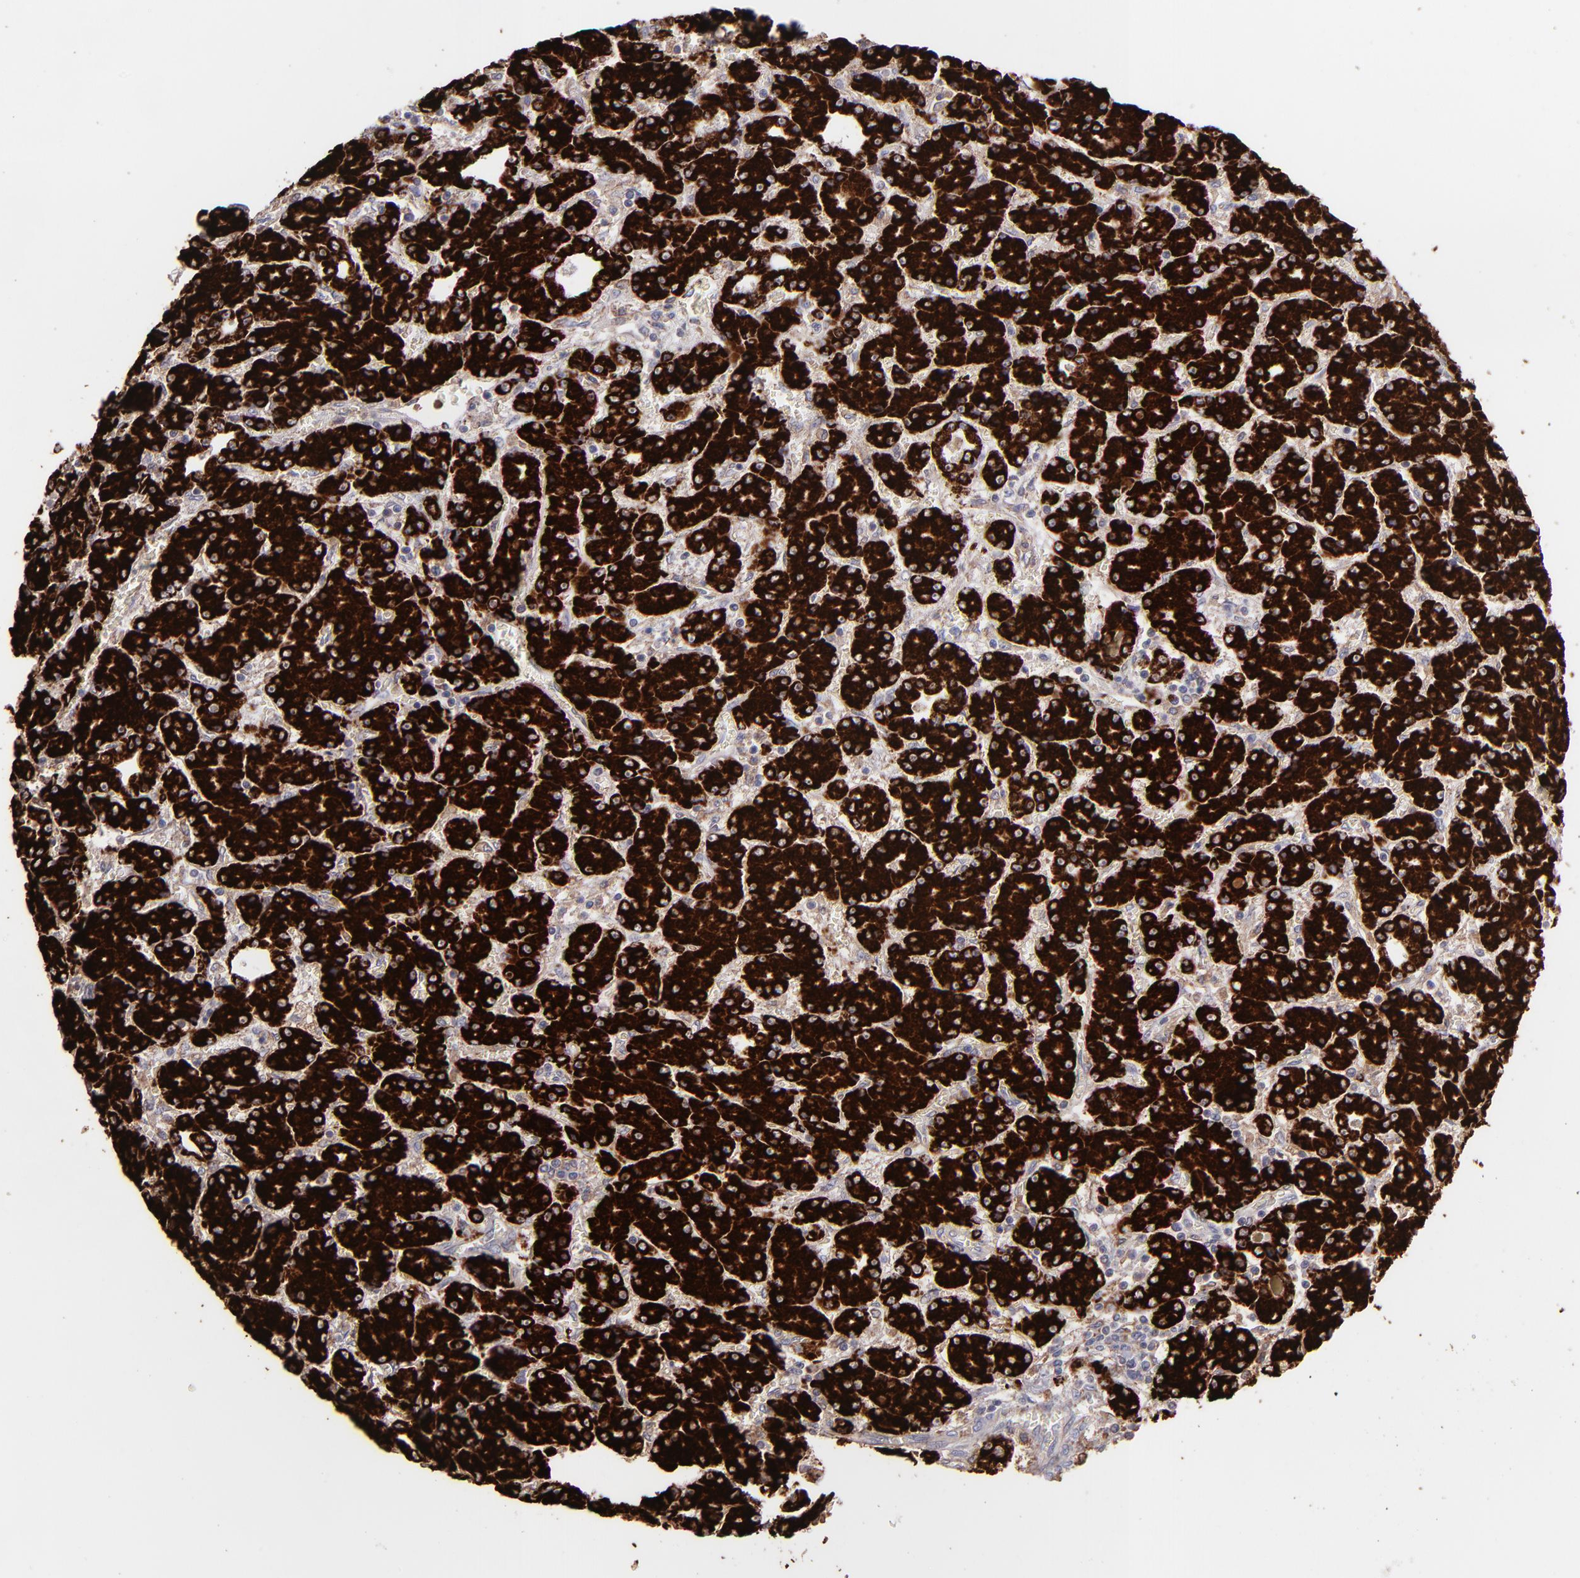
{"staining": {"intensity": "strong", "quantity": ">75%", "location": "cytoplasmic/membranous"}, "tissue": "liver cancer", "cell_type": "Tumor cells", "image_type": "cancer", "snomed": [{"axis": "morphology", "description": "Carcinoma, Hepatocellular, NOS"}, {"axis": "topography", "description": "Liver"}], "caption": "The photomicrograph displays a brown stain indicating the presence of a protein in the cytoplasmic/membranous of tumor cells in liver hepatocellular carcinoma.", "gene": "MAOB", "patient": {"sex": "male", "age": 69}}